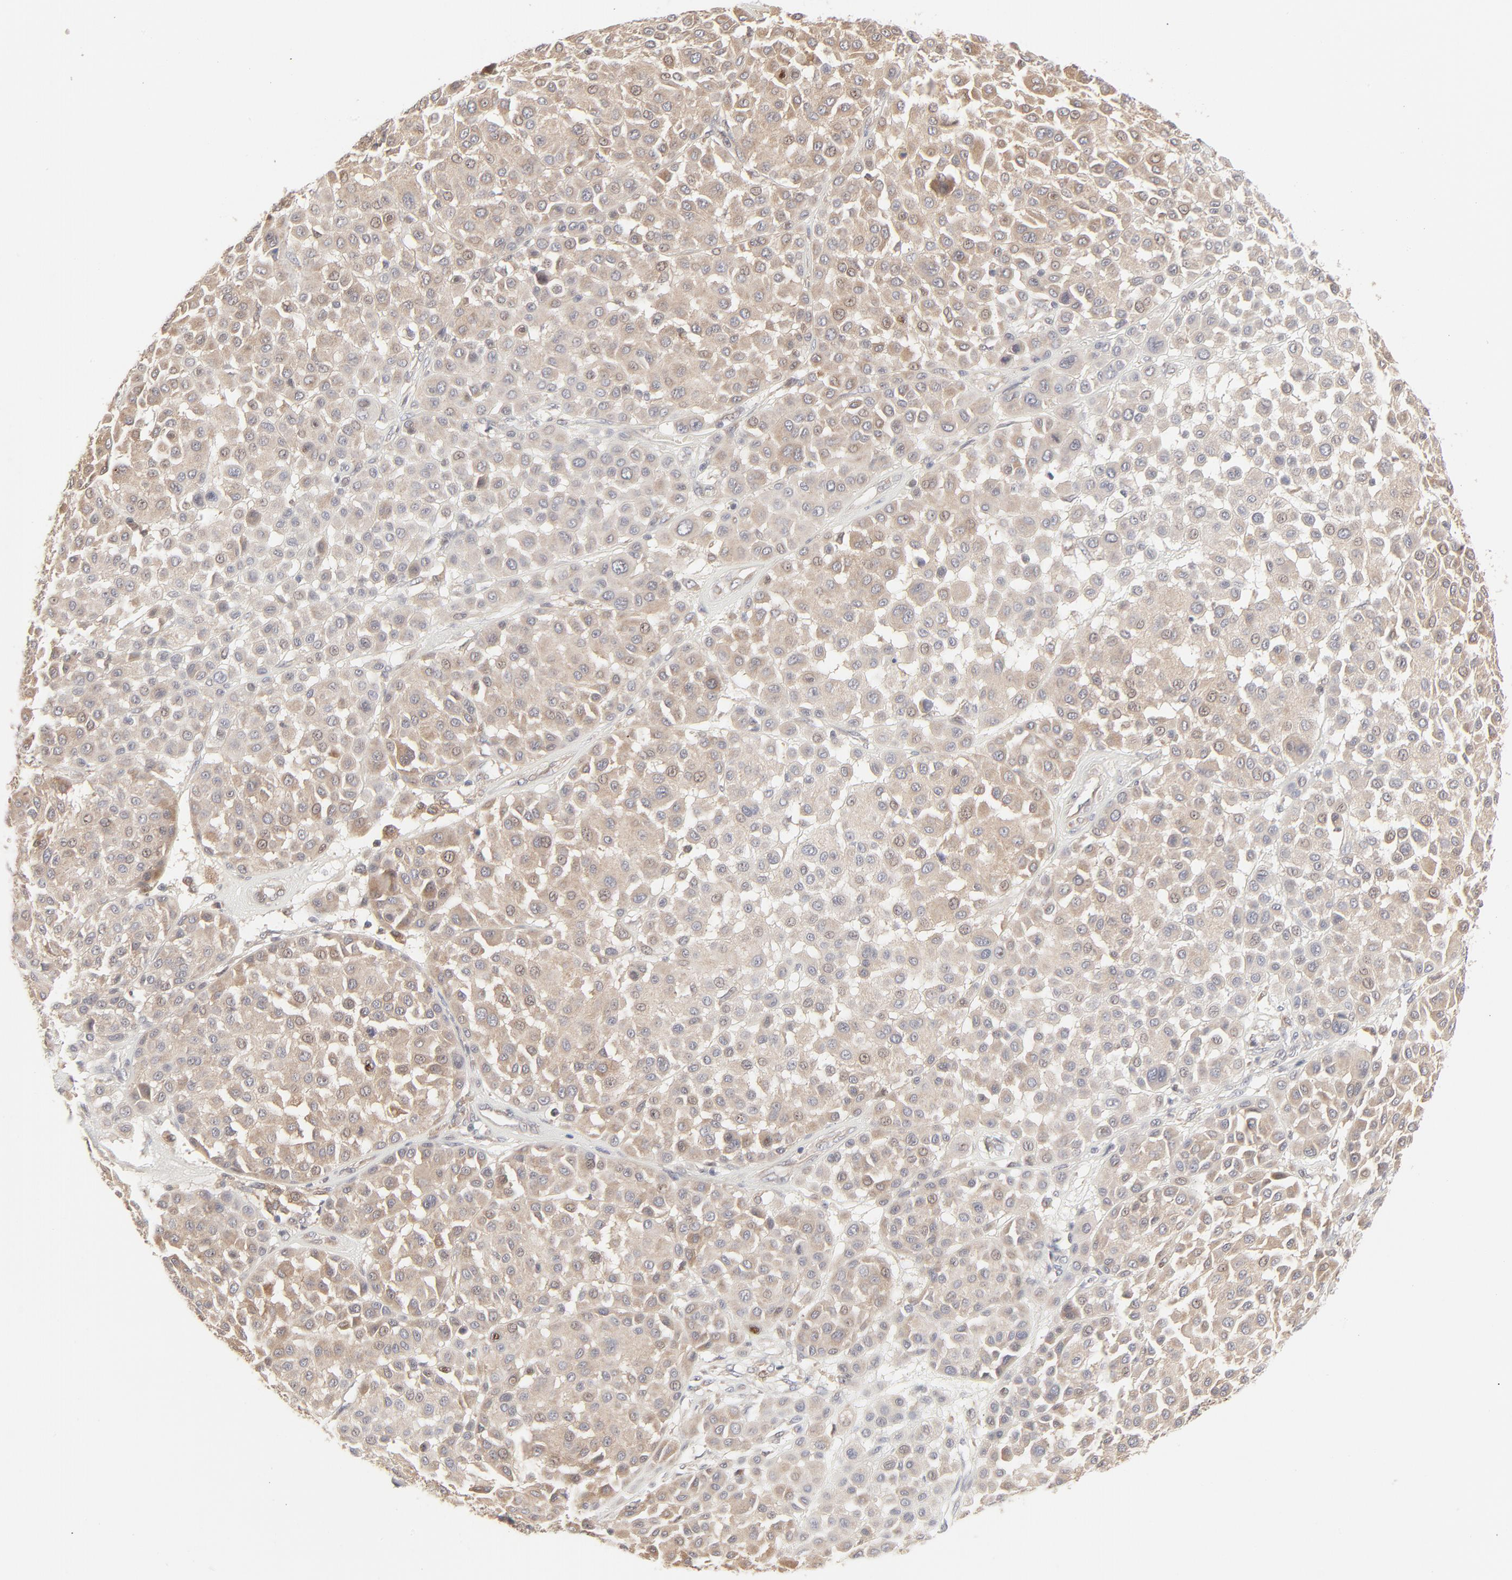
{"staining": {"intensity": "moderate", "quantity": ">75%", "location": "cytoplasmic/membranous"}, "tissue": "melanoma", "cell_type": "Tumor cells", "image_type": "cancer", "snomed": [{"axis": "morphology", "description": "Malignant melanoma, Metastatic site"}, {"axis": "topography", "description": "Soft tissue"}], "caption": "Brown immunohistochemical staining in human malignant melanoma (metastatic site) displays moderate cytoplasmic/membranous staining in about >75% of tumor cells.", "gene": "RAB5C", "patient": {"sex": "male", "age": 41}}